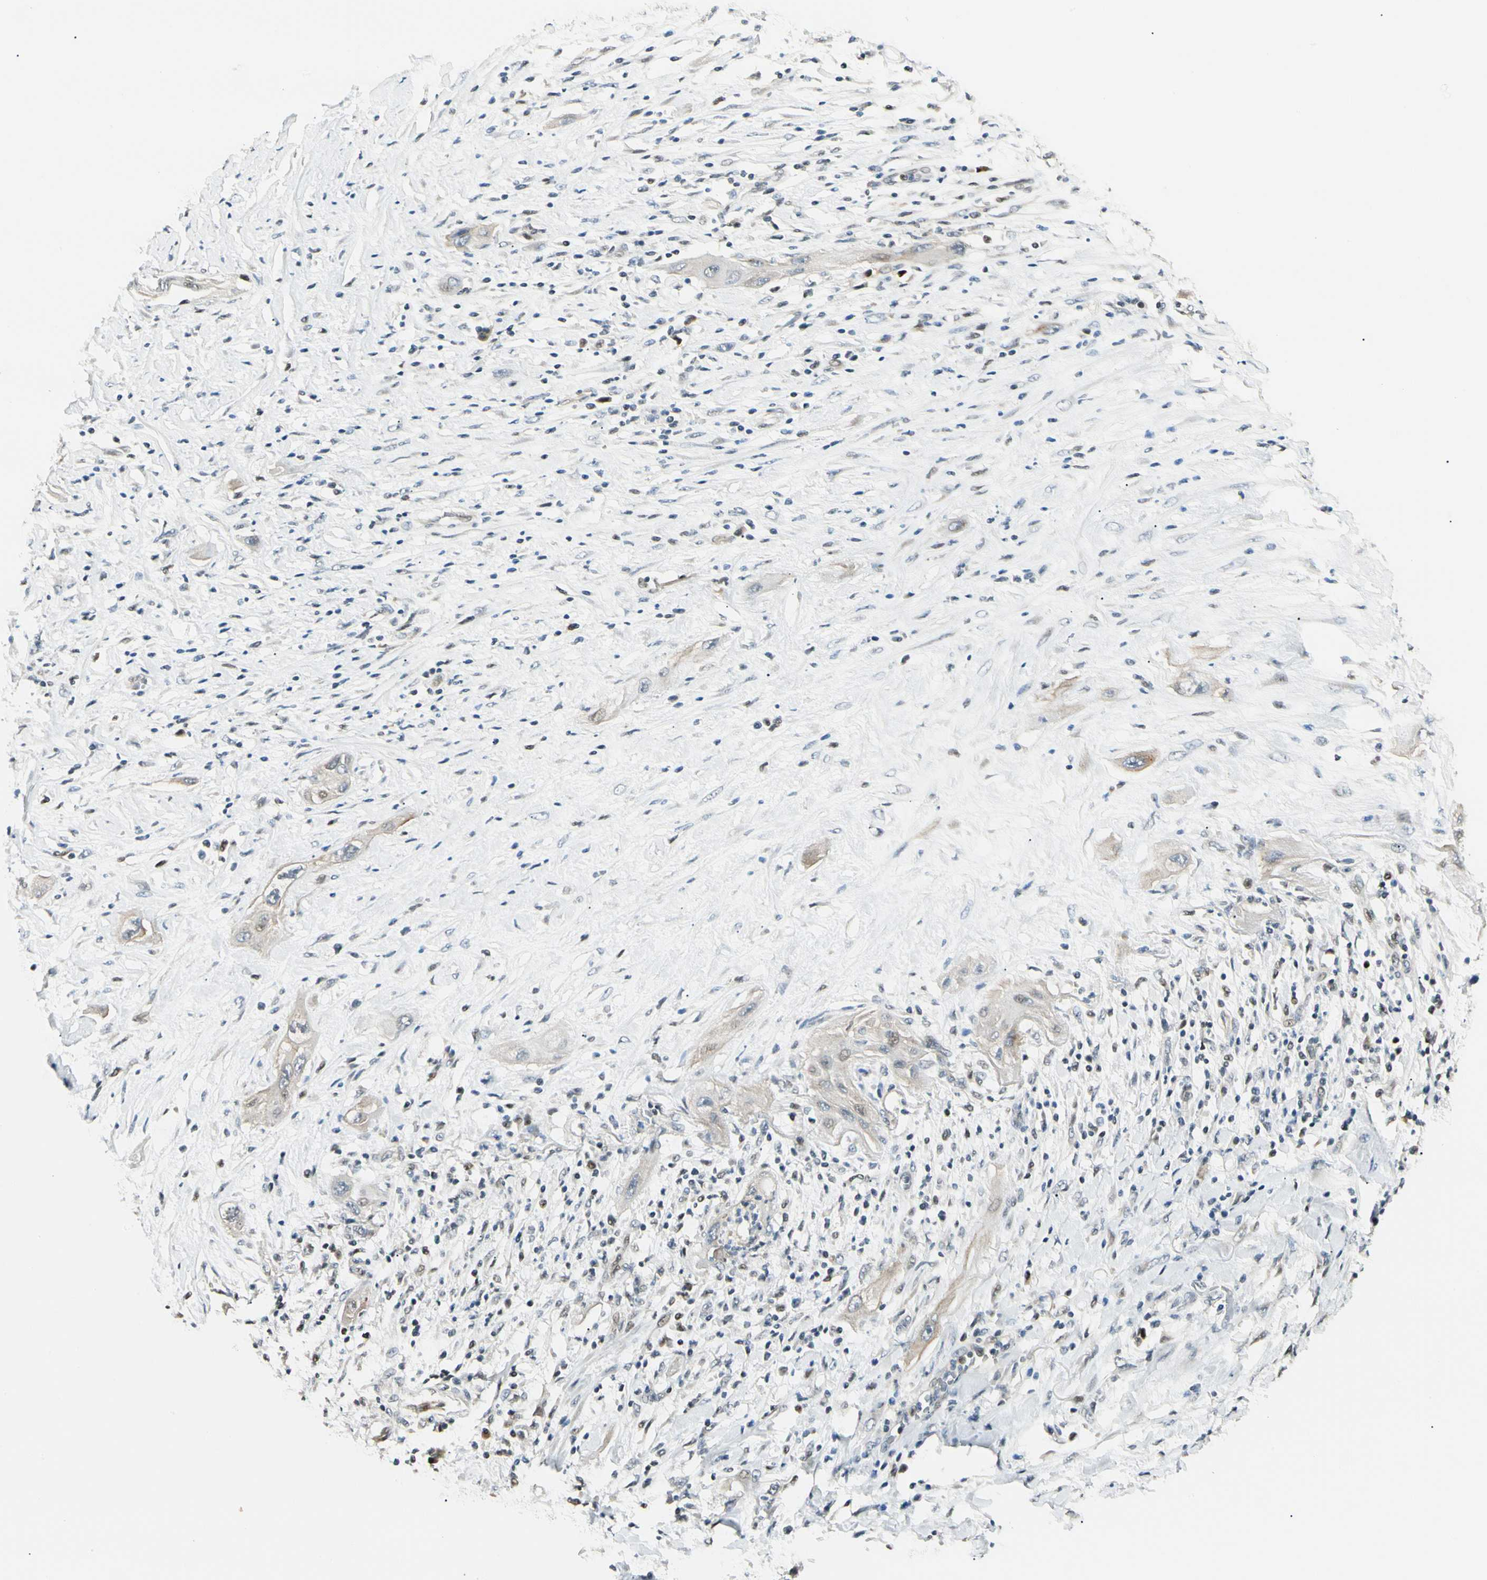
{"staining": {"intensity": "weak", "quantity": "25%-75%", "location": "cytoplasmic/membranous,nuclear"}, "tissue": "lung cancer", "cell_type": "Tumor cells", "image_type": "cancer", "snomed": [{"axis": "morphology", "description": "Squamous cell carcinoma, NOS"}, {"axis": "topography", "description": "Lung"}], "caption": "Lung squamous cell carcinoma stained with immunohistochemistry reveals weak cytoplasmic/membranous and nuclear positivity in approximately 25%-75% of tumor cells.", "gene": "P3H2", "patient": {"sex": "female", "age": 47}}